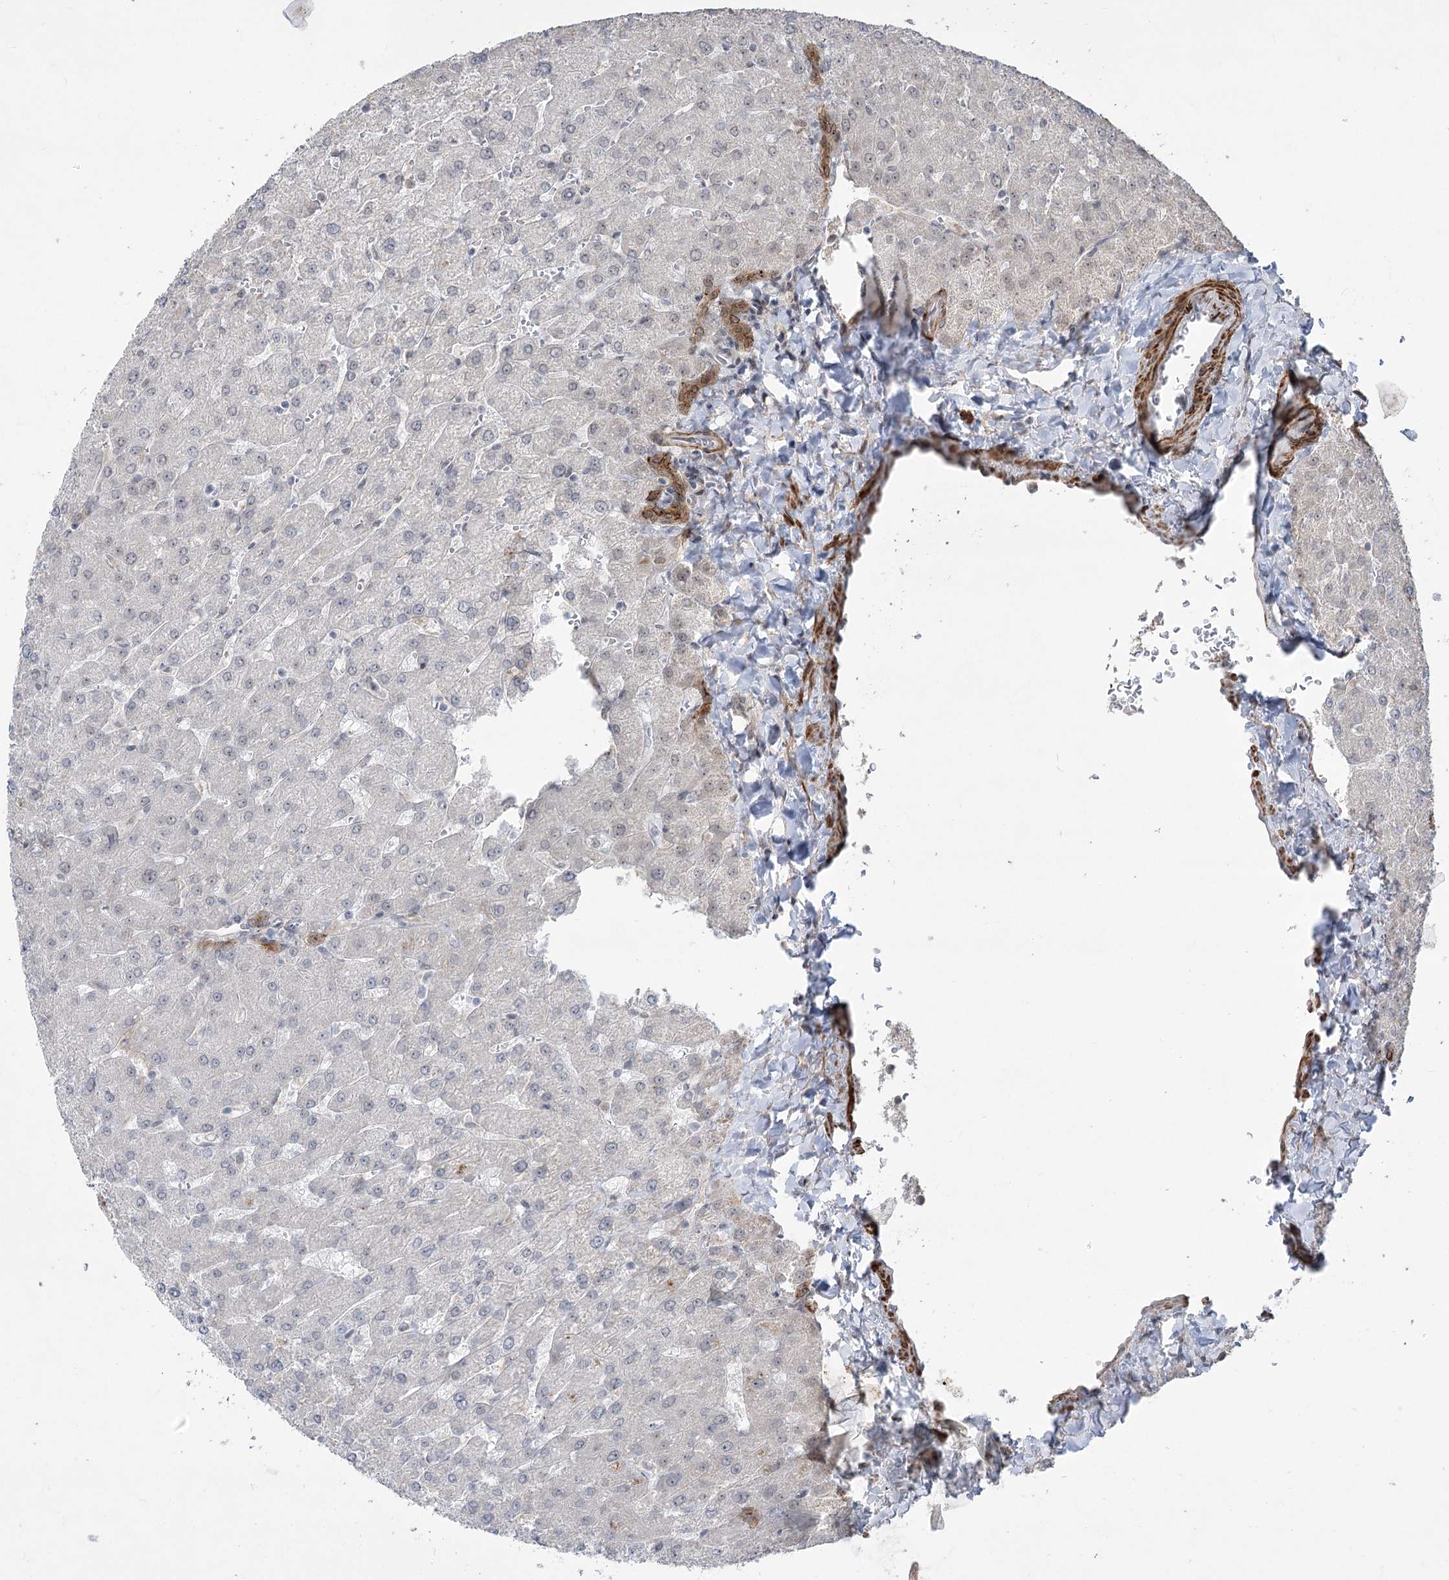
{"staining": {"intensity": "moderate", "quantity": ">75%", "location": "cytoplasmic/membranous"}, "tissue": "liver", "cell_type": "Cholangiocytes", "image_type": "normal", "snomed": [{"axis": "morphology", "description": "Normal tissue, NOS"}, {"axis": "topography", "description": "Liver"}], "caption": "Immunohistochemistry histopathology image of benign liver: human liver stained using immunohistochemistry displays medium levels of moderate protein expression localized specifically in the cytoplasmic/membranous of cholangiocytes, appearing as a cytoplasmic/membranous brown color.", "gene": "ZSCAN23", "patient": {"sex": "male", "age": 55}}